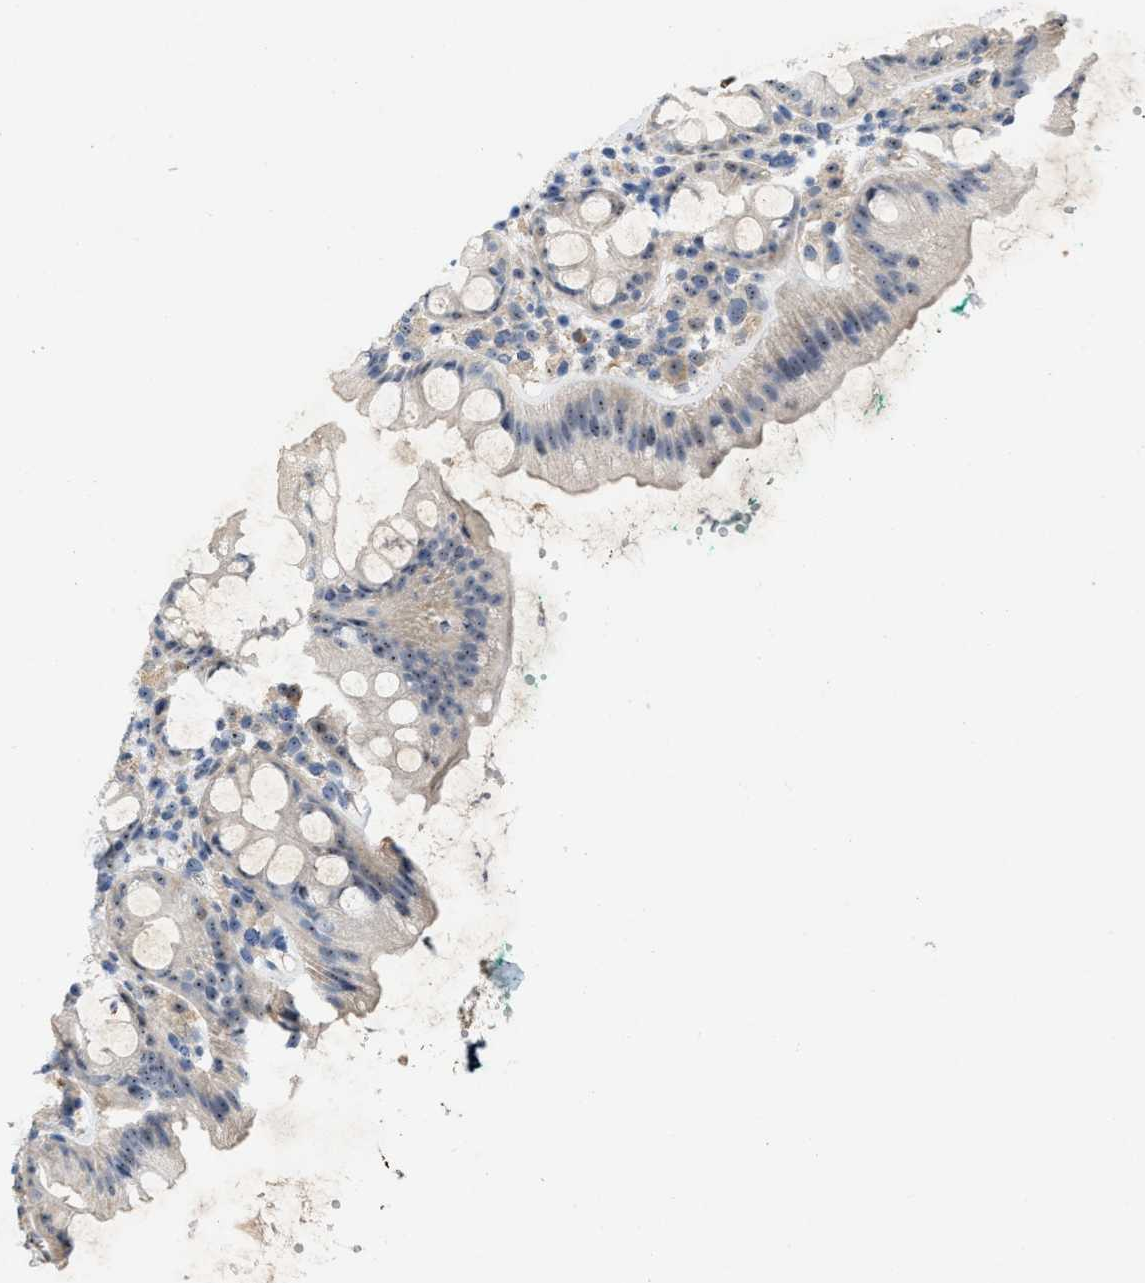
{"staining": {"intensity": "weak", "quantity": "<25%", "location": "nuclear"}, "tissue": "rectum", "cell_type": "Glandular cells", "image_type": "normal", "snomed": [{"axis": "morphology", "description": "Normal tissue, NOS"}, {"axis": "topography", "description": "Rectum"}], "caption": "Glandular cells show no significant staining in benign rectum. Nuclei are stained in blue.", "gene": "ZNF783", "patient": {"sex": "female", "age": 65}}